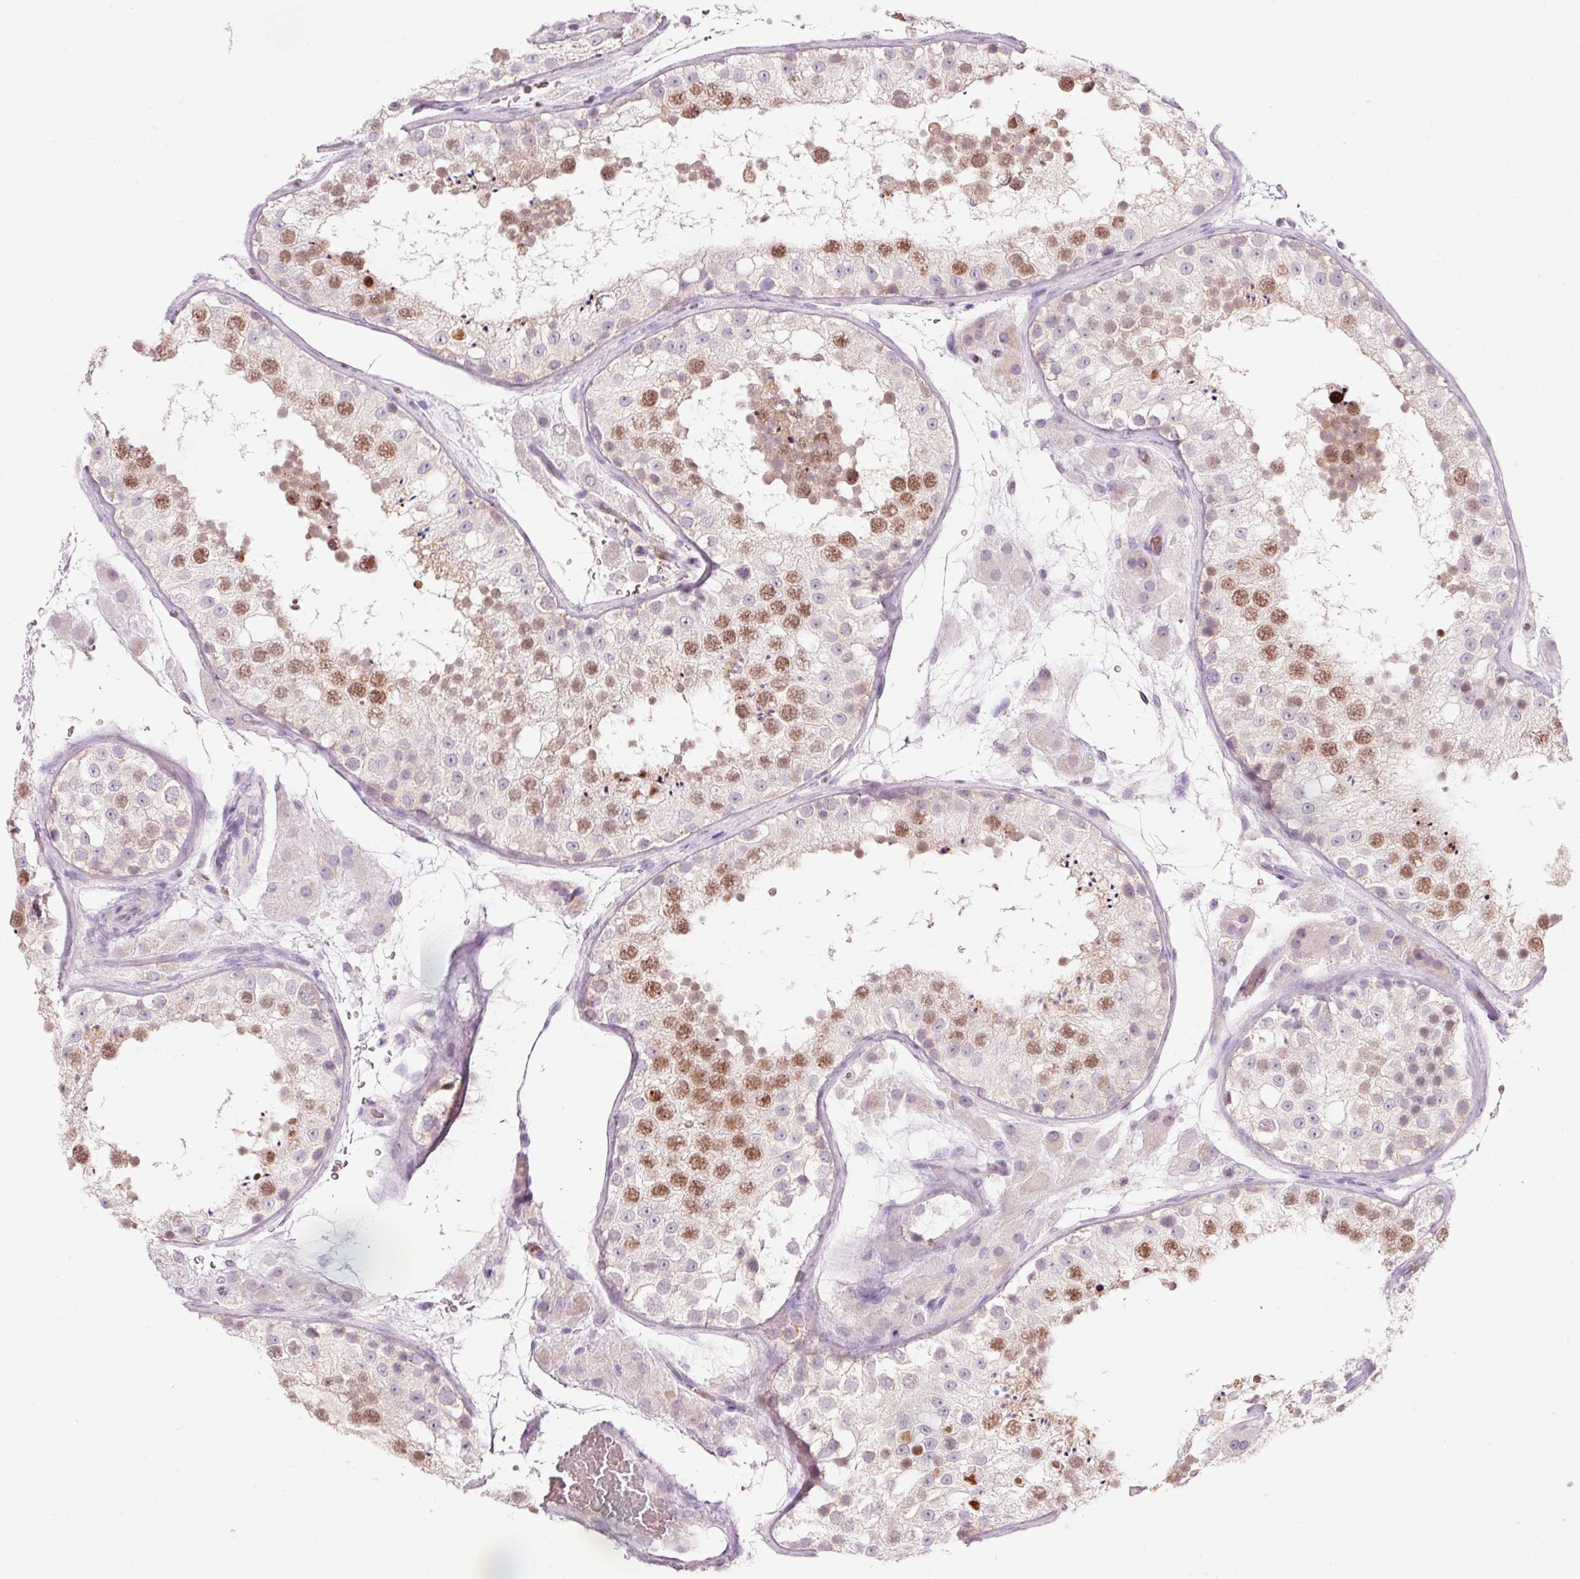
{"staining": {"intensity": "moderate", "quantity": "25%-75%", "location": "nuclear"}, "tissue": "testis", "cell_type": "Cells in seminiferous ducts", "image_type": "normal", "snomed": [{"axis": "morphology", "description": "Normal tissue, NOS"}, {"axis": "topography", "description": "Testis"}], "caption": "Protein staining reveals moderate nuclear expression in approximately 25%-75% of cells in seminiferous ducts in unremarkable testis. (DAB (3,3'-diaminobenzidine) = brown stain, brightfield microscopy at high magnification).", "gene": "DHRS11", "patient": {"sex": "male", "age": 26}}